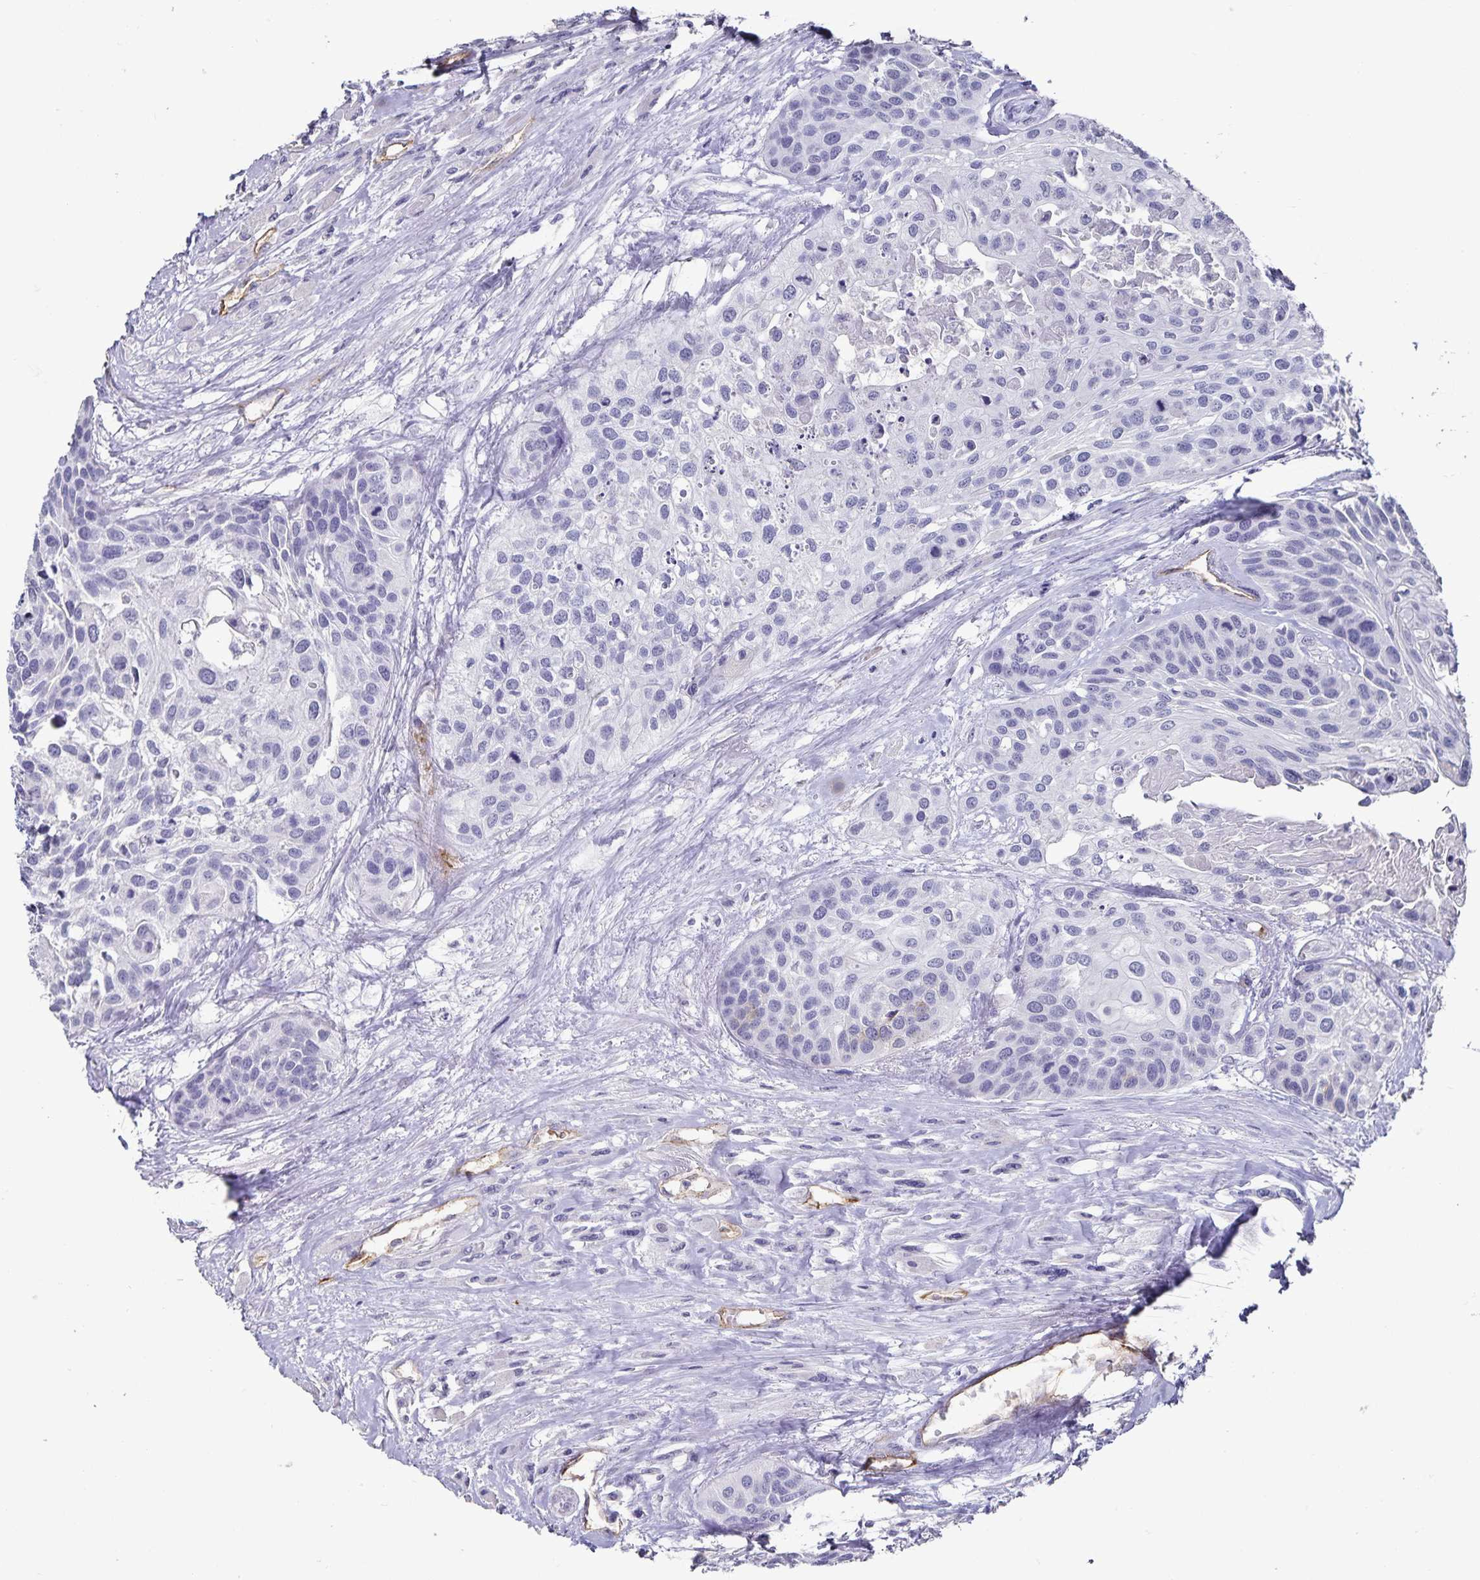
{"staining": {"intensity": "negative", "quantity": "none", "location": "none"}, "tissue": "head and neck cancer", "cell_type": "Tumor cells", "image_type": "cancer", "snomed": [{"axis": "morphology", "description": "Squamous cell carcinoma, NOS"}, {"axis": "topography", "description": "Head-Neck"}], "caption": "Immunohistochemistry of human head and neck cancer (squamous cell carcinoma) shows no staining in tumor cells.", "gene": "PODXL", "patient": {"sex": "female", "age": 50}}